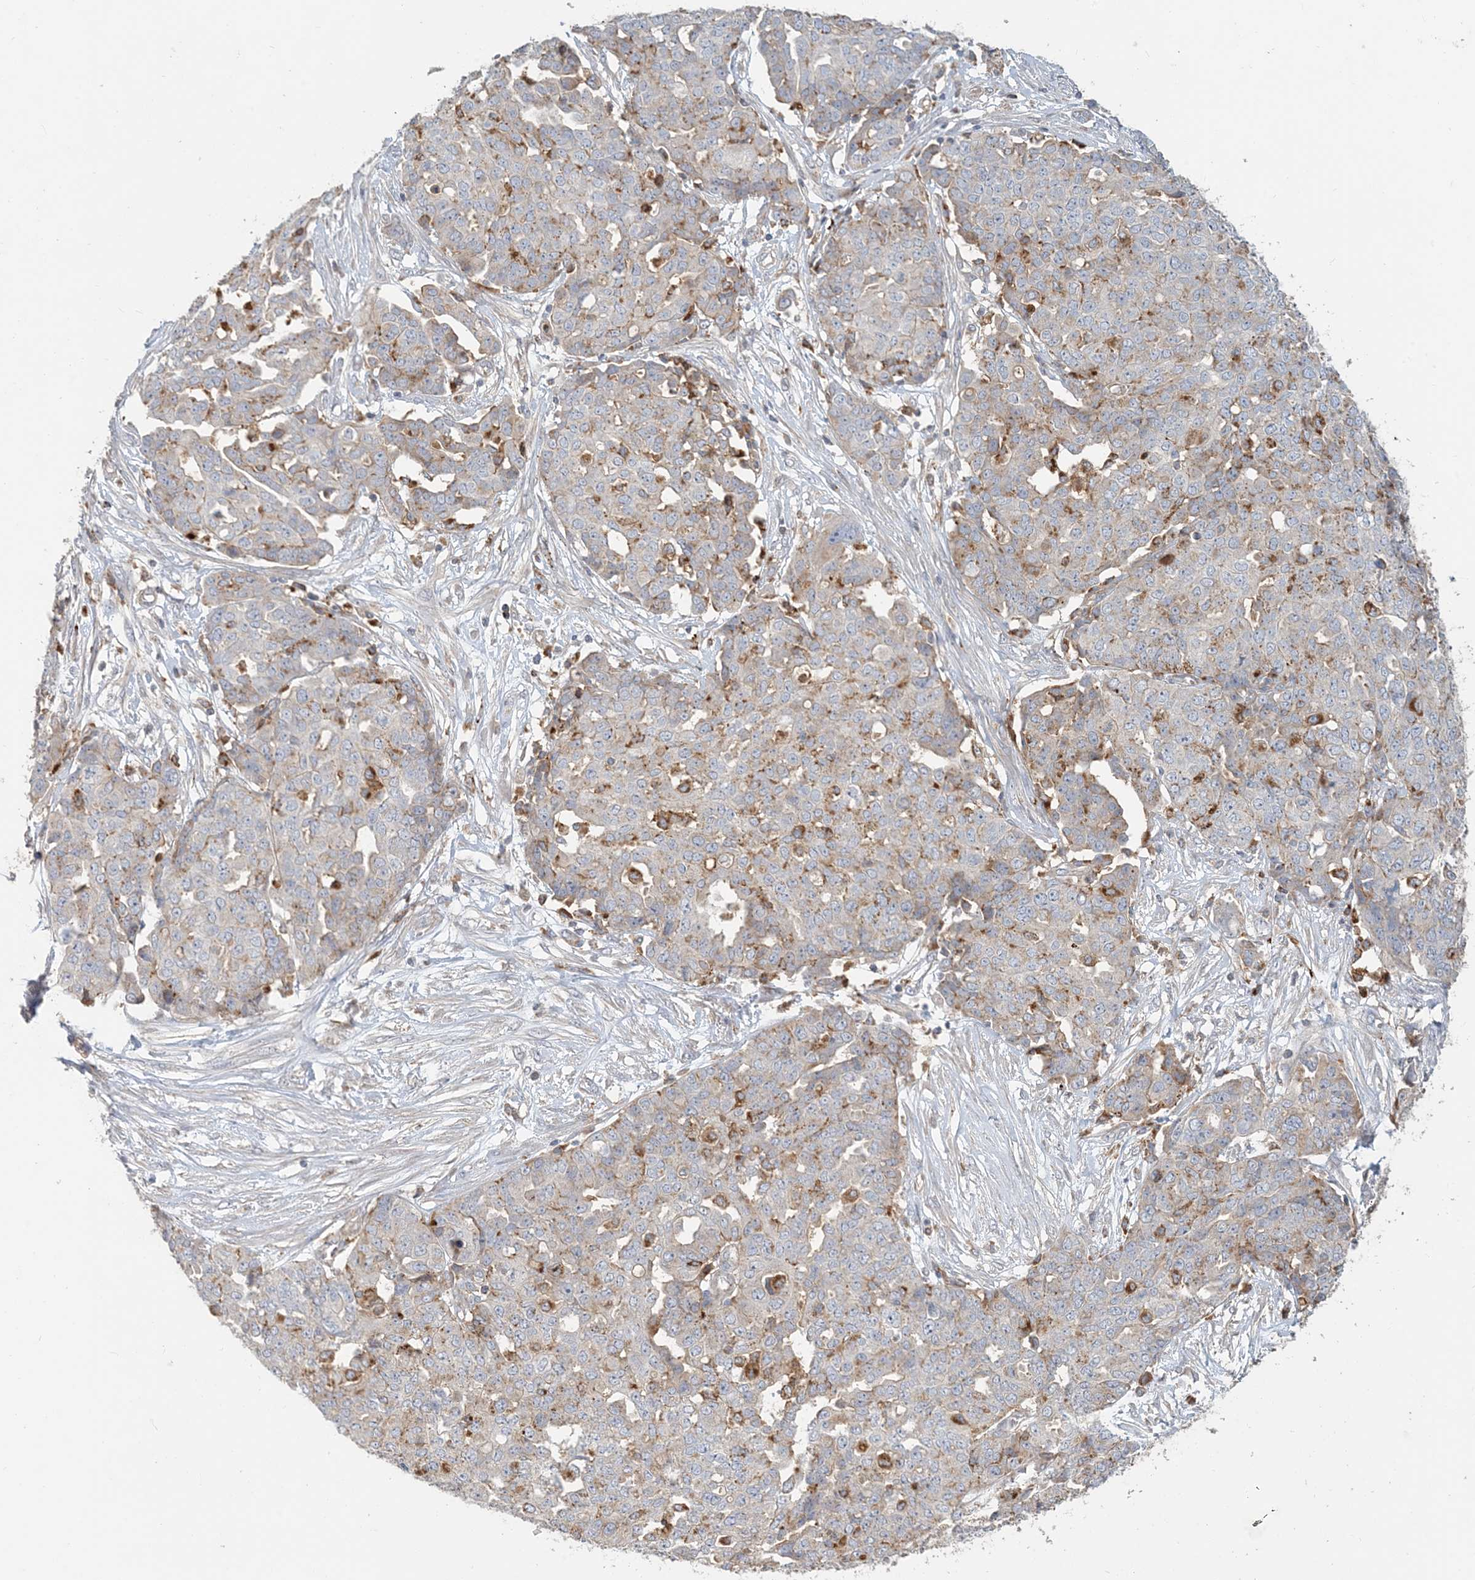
{"staining": {"intensity": "moderate", "quantity": "<25%", "location": "cytoplasmic/membranous"}, "tissue": "ovarian cancer", "cell_type": "Tumor cells", "image_type": "cancer", "snomed": [{"axis": "morphology", "description": "Cystadenocarcinoma, serous, NOS"}, {"axis": "topography", "description": "Soft tissue"}, {"axis": "topography", "description": "Ovary"}], "caption": "About <25% of tumor cells in human ovarian cancer (serous cystadenocarcinoma) exhibit moderate cytoplasmic/membranous protein positivity as visualized by brown immunohistochemical staining.", "gene": "SPPL2A", "patient": {"sex": "female", "age": 57}}